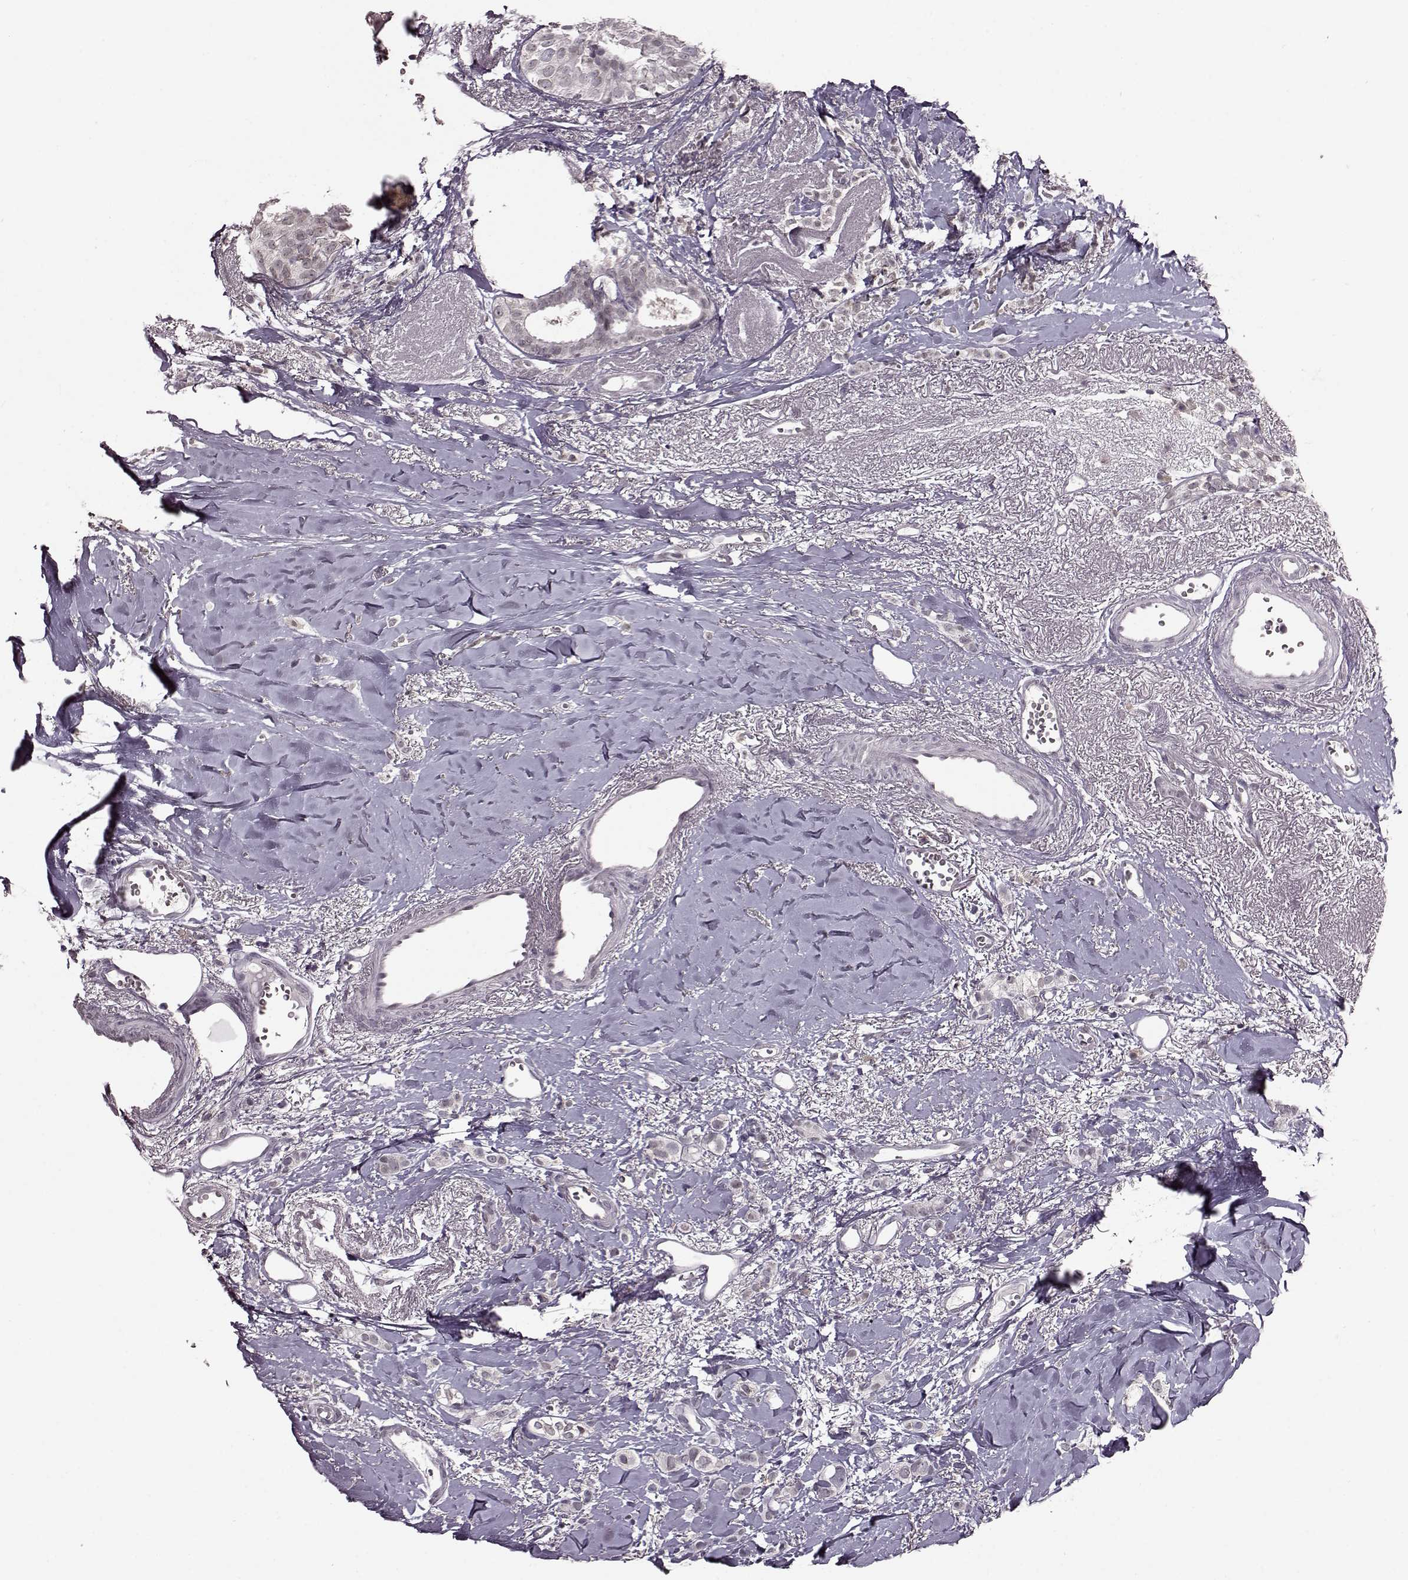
{"staining": {"intensity": "negative", "quantity": "none", "location": "none"}, "tissue": "breast cancer", "cell_type": "Tumor cells", "image_type": "cancer", "snomed": [{"axis": "morphology", "description": "Duct carcinoma"}, {"axis": "topography", "description": "Breast"}], "caption": "This histopathology image is of breast intraductal carcinoma stained with immunohistochemistry (IHC) to label a protein in brown with the nuclei are counter-stained blue. There is no expression in tumor cells.", "gene": "STX1B", "patient": {"sex": "female", "age": 85}}